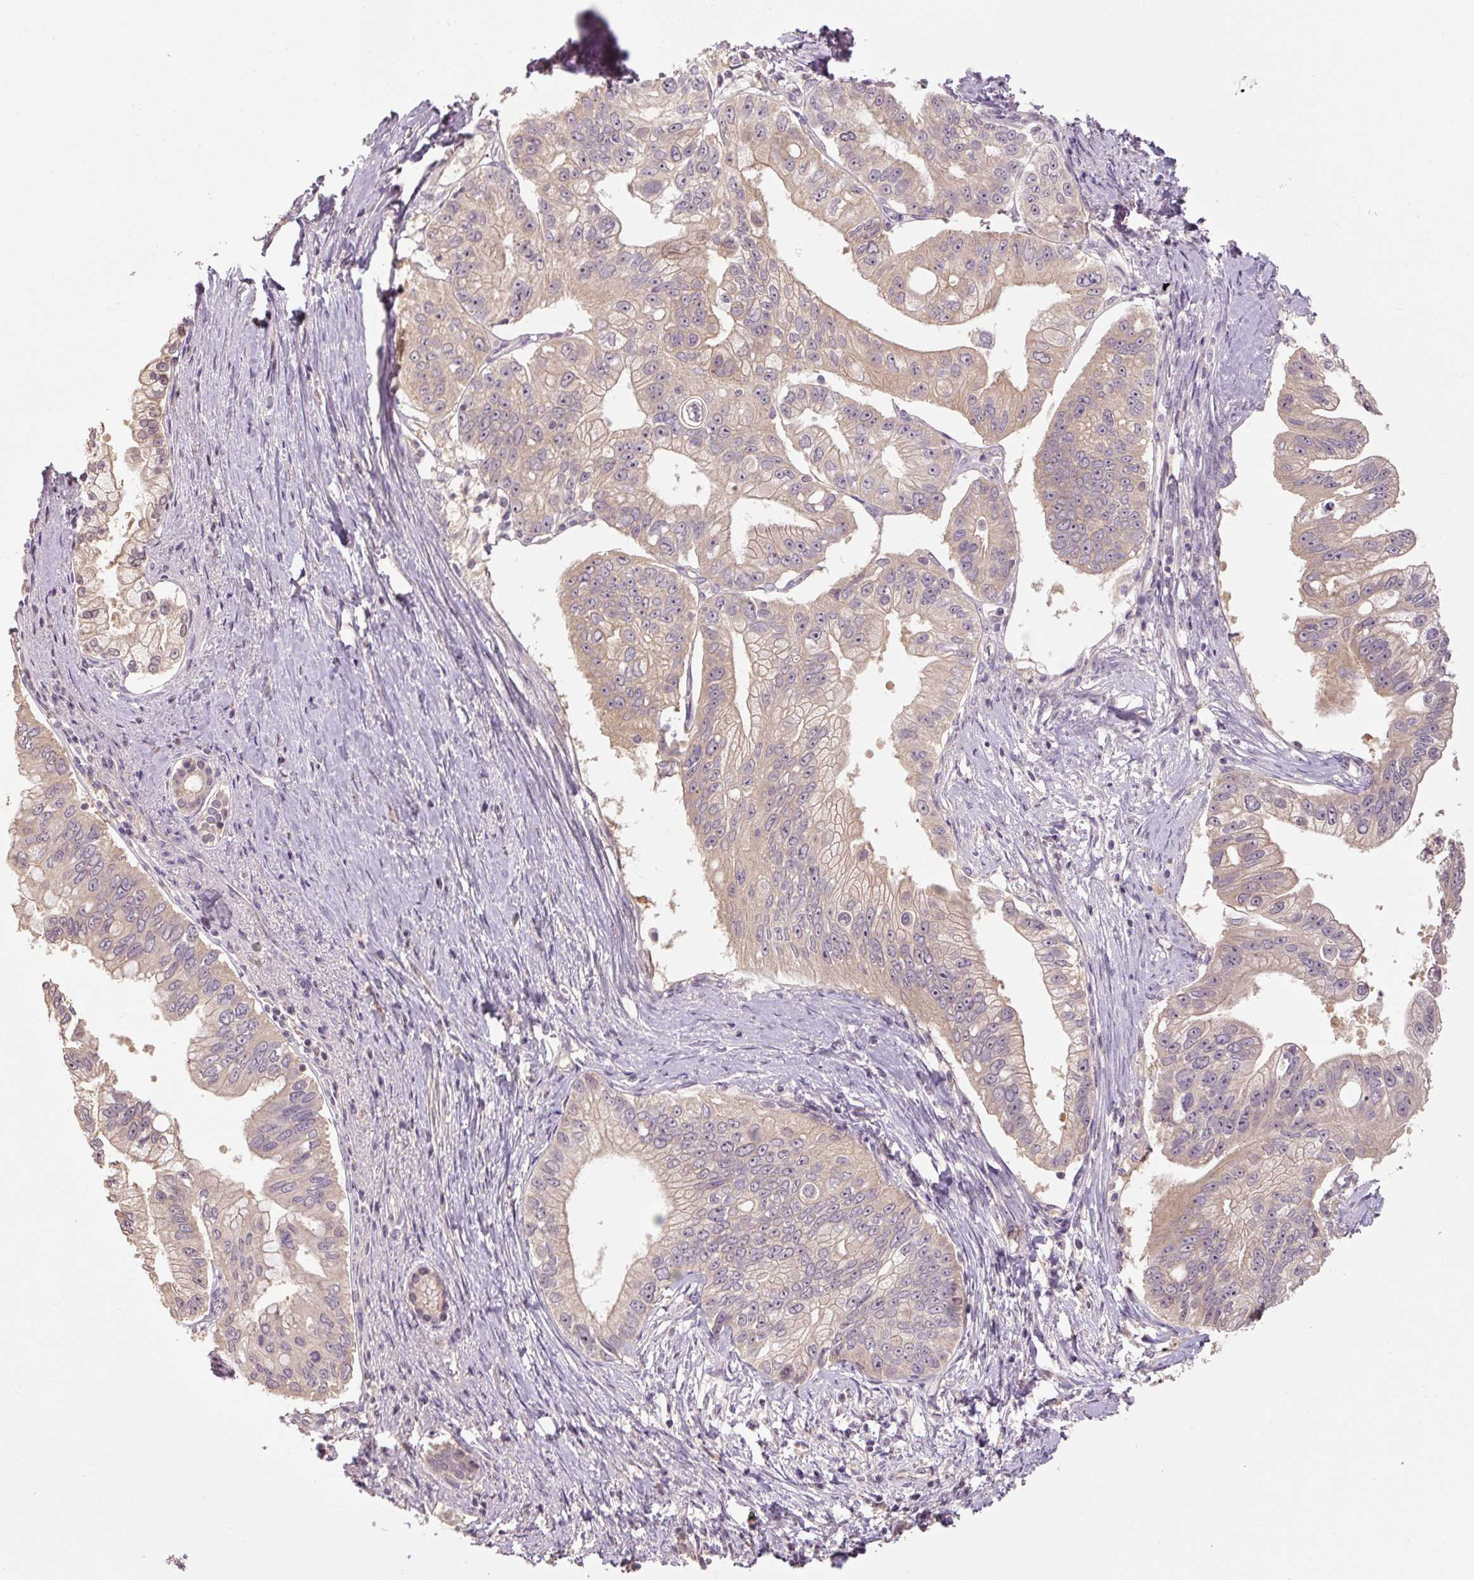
{"staining": {"intensity": "weak", "quantity": "25%-75%", "location": "cytoplasmic/membranous"}, "tissue": "pancreatic cancer", "cell_type": "Tumor cells", "image_type": "cancer", "snomed": [{"axis": "morphology", "description": "Adenocarcinoma, NOS"}, {"axis": "topography", "description": "Pancreas"}], "caption": "Protein staining exhibits weak cytoplasmic/membranous positivity in about 25%-75% of tumor cells in adenocarcinoma (pancreatic).", "gene": "CFAP65", "patient": {"sex": "male", "age": 70}}